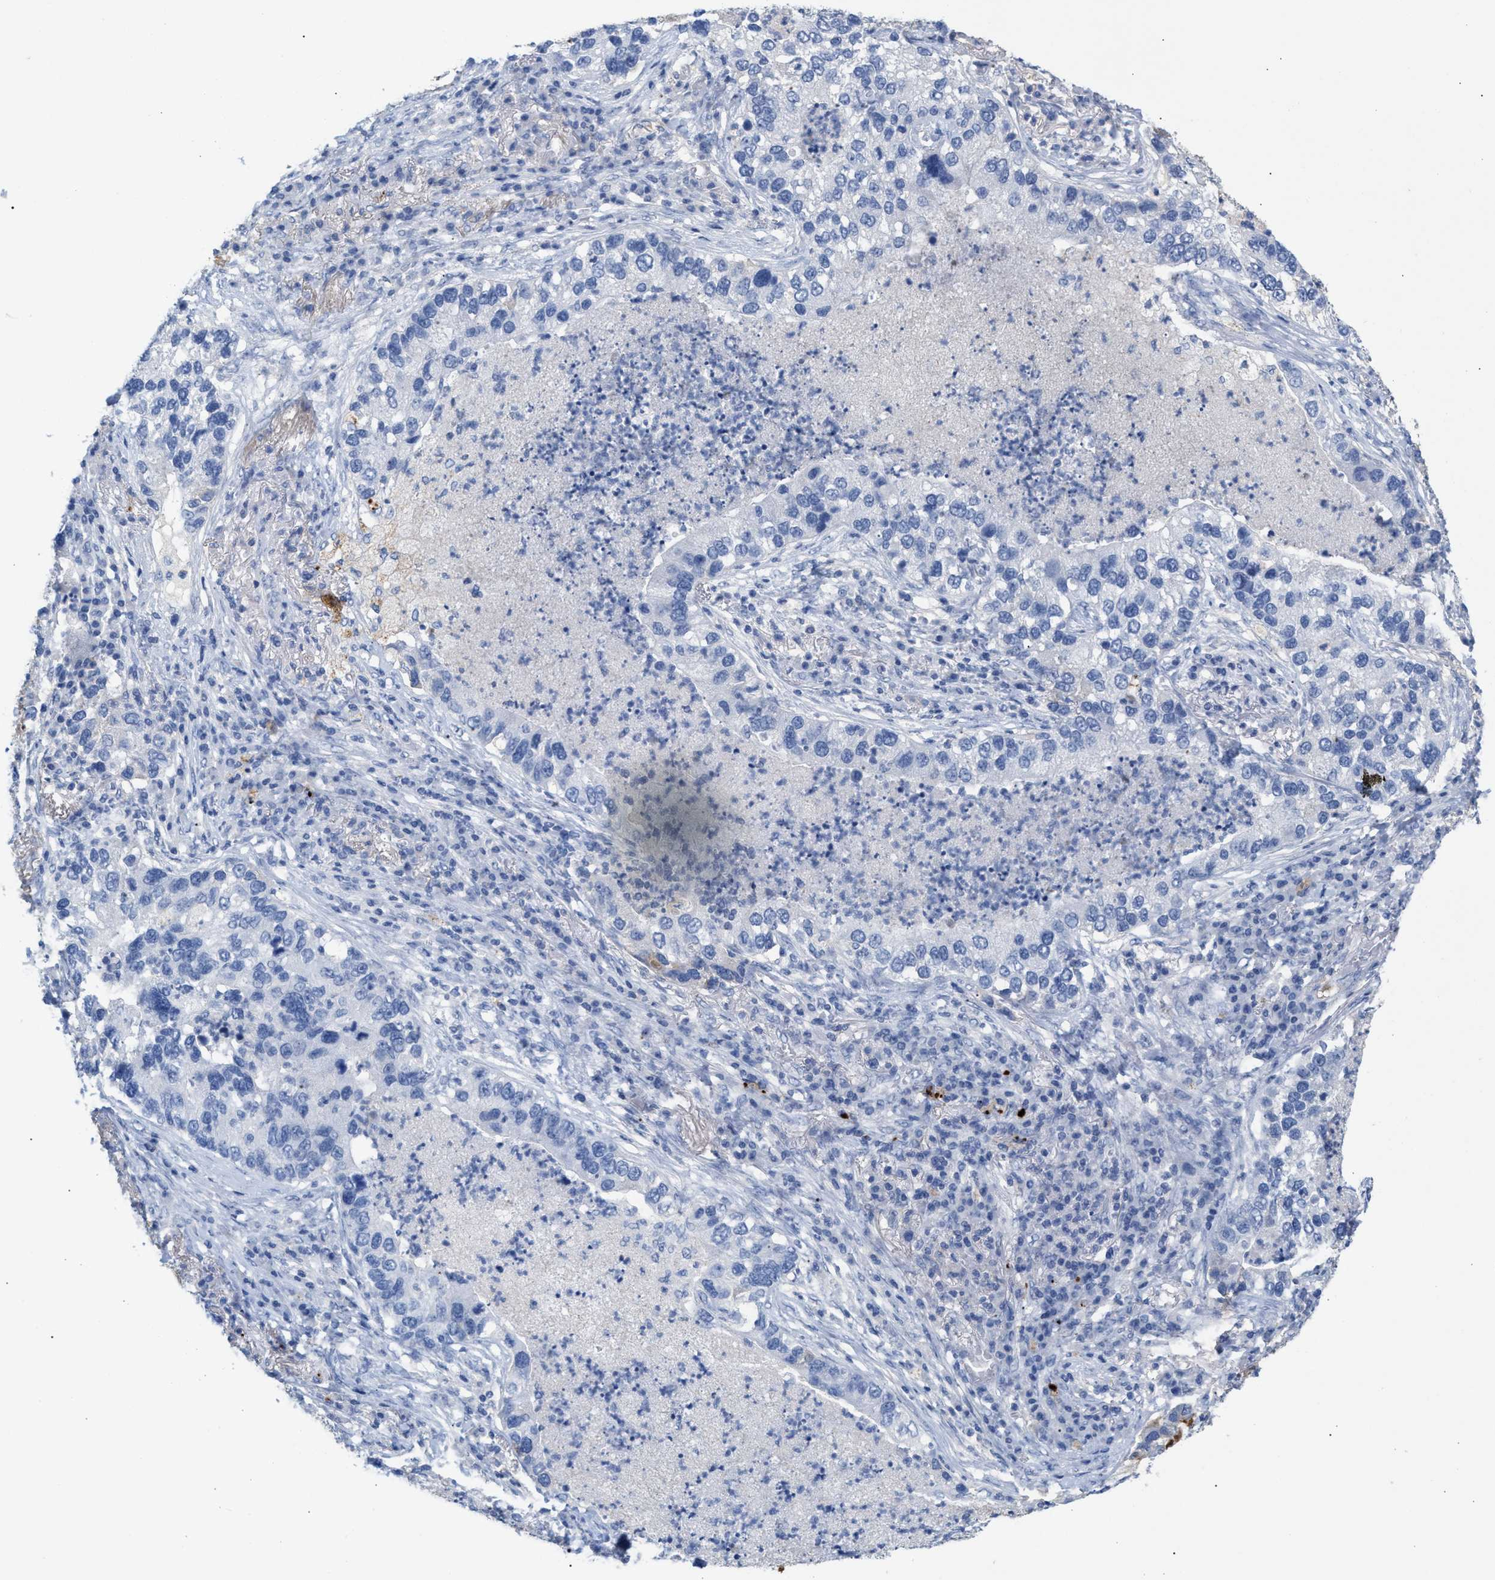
{"staining": {"intensity": "negative", "quantity": "none", "location": "none"}, "tissue": "lung cancer", "cell_type": "Tumor cells", "image_type": "cancer", "snomed": [{"axis": "morphology", "description": "Normal tissue, NOS"}, {"axis": "morphology", "description": "Adenocarcinoma, NOS"}, {"axis": "topography", "description": "Bronchus"}, {"axis": "topography", "description": "Lung"}], "caption": "Immunohistochemistry (IHC) micrograph of neoplastic tissue: lung cancer stained with DAB demonstrates no significant protein expression in tumor cells.", "gene": "APOH", "patient": {"sex": "male", "age": 54}}